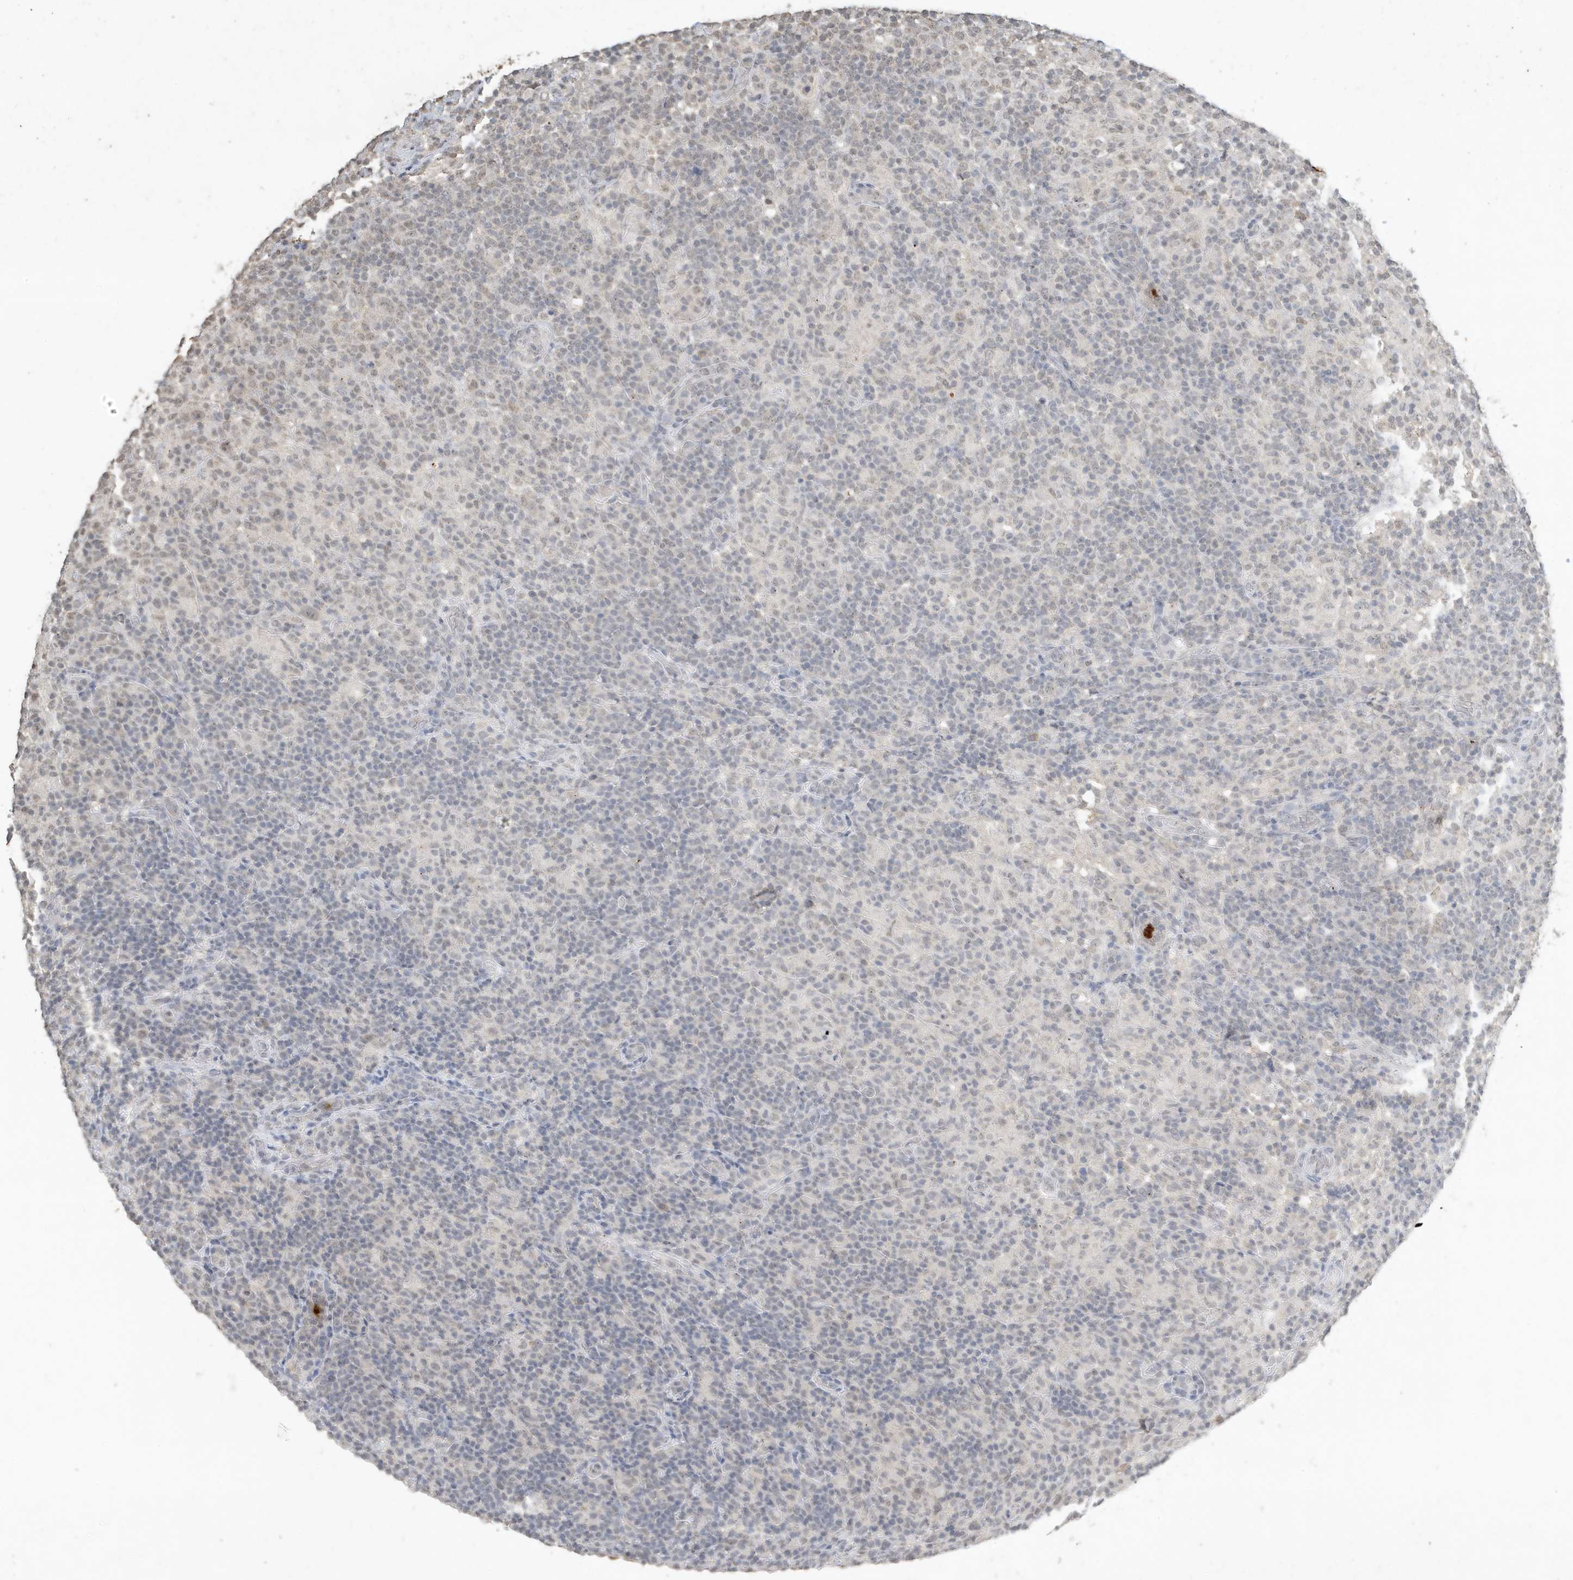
{"staining": {"intensity": "negative", "quantity": "none", "location": "none"}, "tissue": "lymphoma", "cell_type": "Tumor cells", "image_type": "cancer", "snomed": [{"axis": "morphology", "description": "Hodgkin's disease, NOS"}, {"axis": "topography", "description": "Lymph node"}], "caption": "Immunohistochemistry micrograph of neoplastic tissue: lymphoma stained with DAB reveals no significant protein expression in tumor cells.", "gene": "DEFA1", "patient": {"sex": "male", "age": 70}}